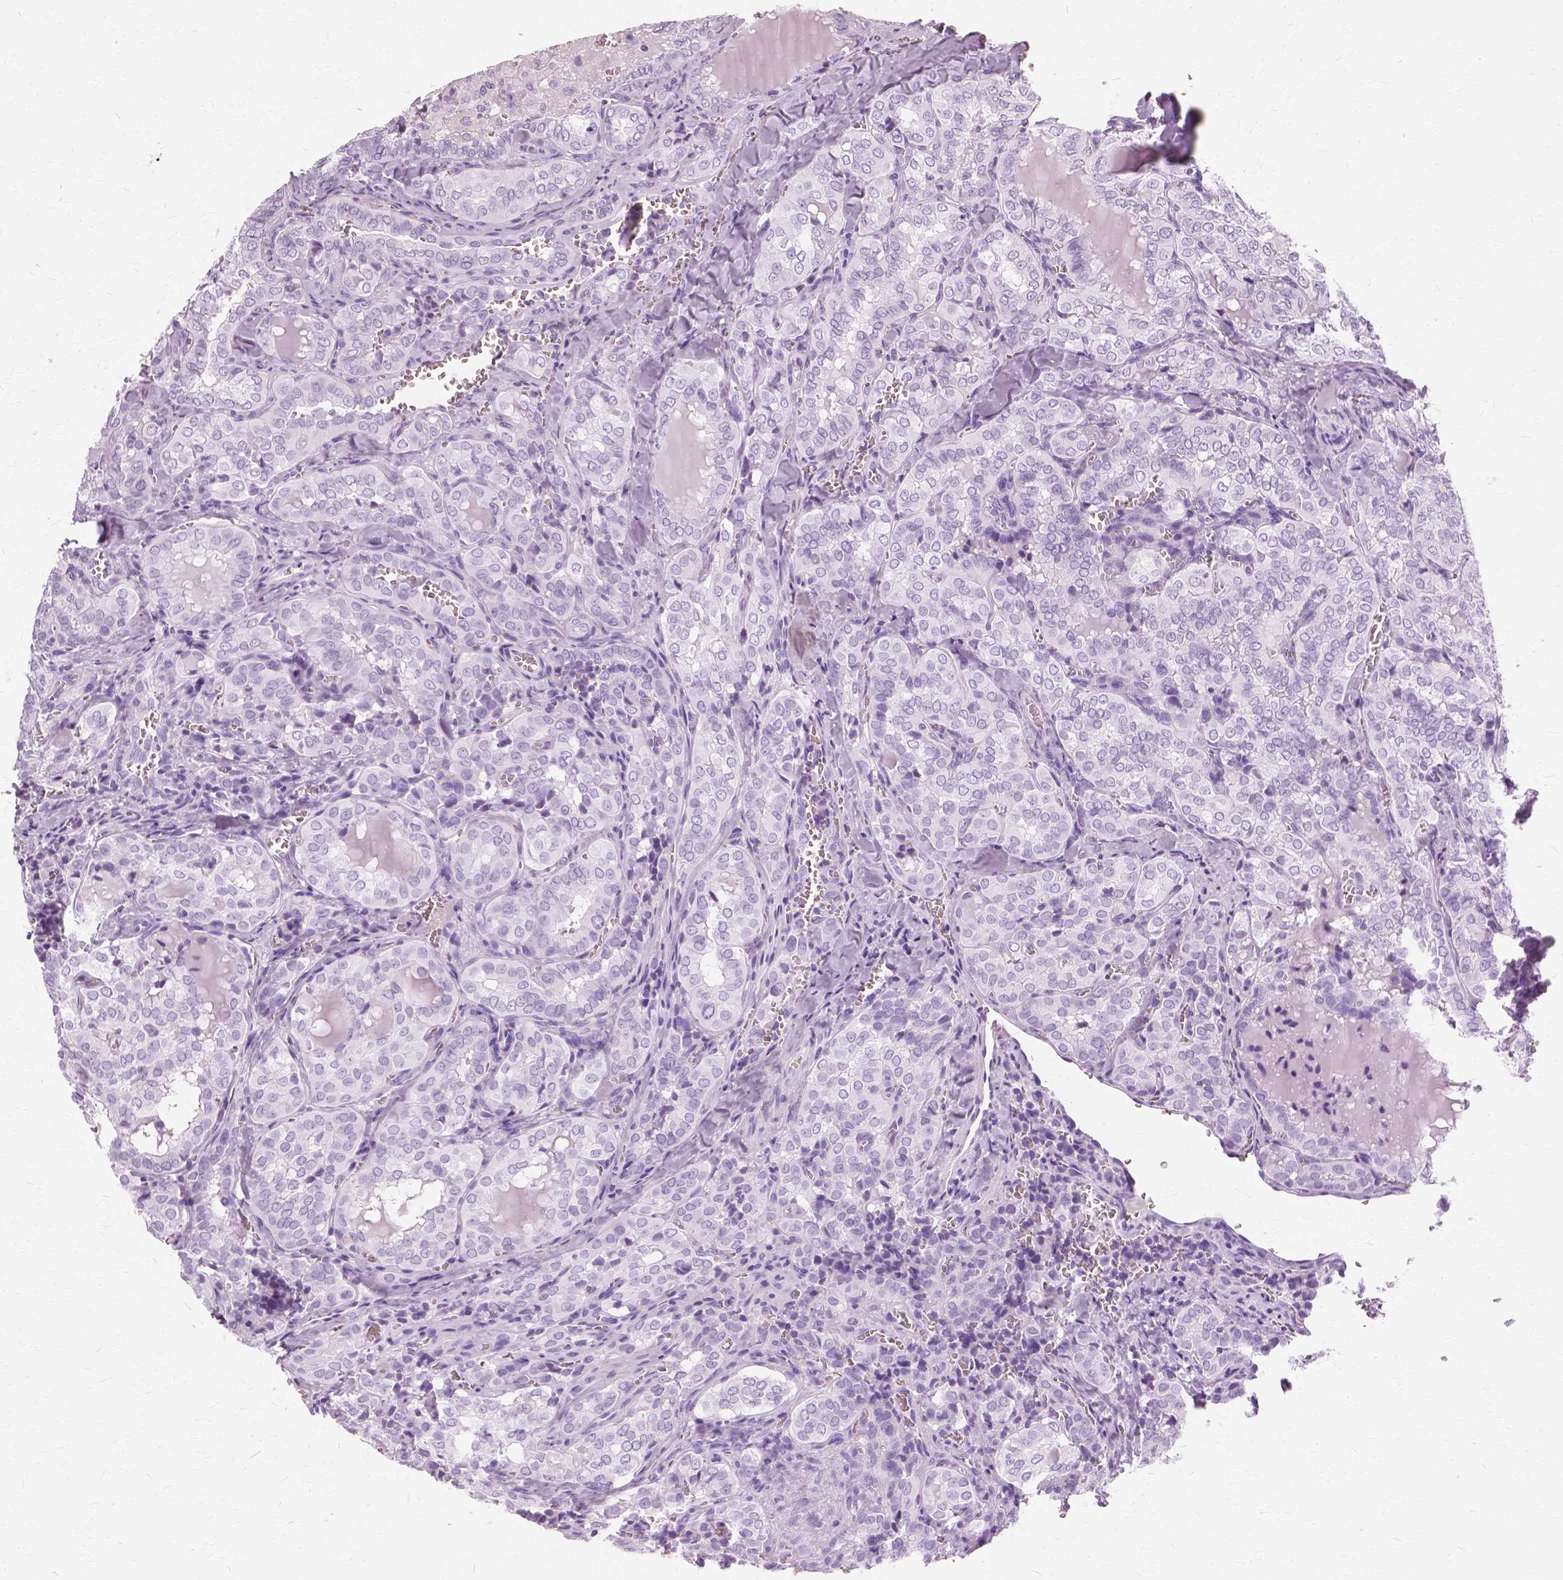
{"staining": {"intensity": "negative", "quantity": "none", "location": "none"}, "tissue": "thyroid cancer", "cell_type": "Tumor cells", "image_type": "cancer", "snomed": [{"axis": "morphology", "description": "Papillary adenocarcinoma, NOS"}, {"axis": "topography", "description": "Thyroid gland"}], "caption": "Tumor cells are negative for brown protein staining in thyroid cancer (papillary adenocarcinoma).", "gene": "SFTPD", "patient": {"sex": "female", "age": 41}}